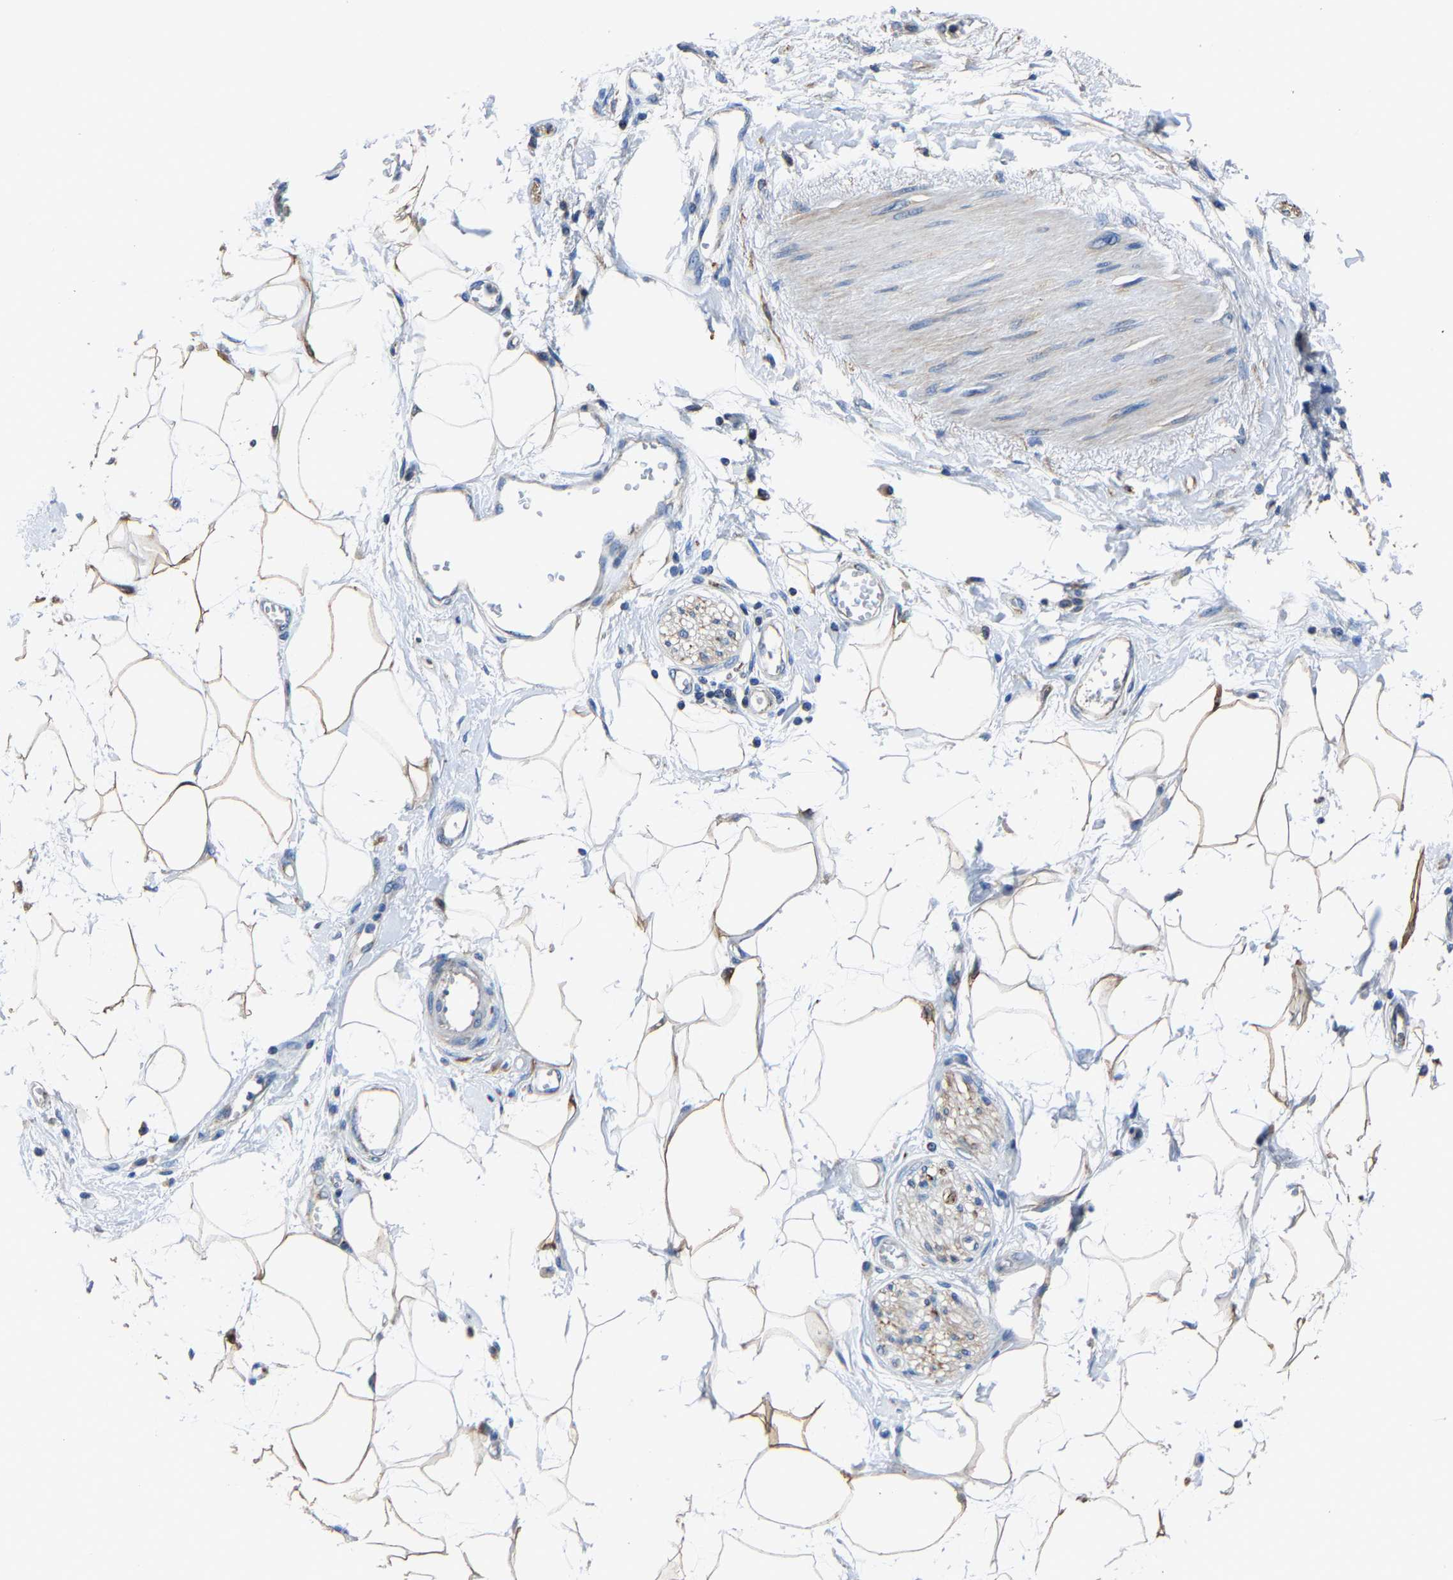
{"staining": {"intensity": "moderate", "quantity": "25%-75%", "location": "cytoplasmic/membranous,nuclear"}, "tissue": "adipose tissue", "cell_type": "Adipocytes", "image_type": "normal", "snomed": [{"axis": "morphology", "description": "Normal tissue, NOS"}, {"axis": "morphology", "description": "Adenocarcinoma, NOS"}, {"axis": "topography", "description": "Duodenum"}, {"axis": "topography", "description": "Peripheral nerve tissue"}], "caption": "Protein staining reveals moderate cytoplasmic/membranous,nuclear expression in about 25%-75% of adipocytes in normal adipose tissue.", "gene": "AGK", "patient": {"sex": "female", "age": 60}}